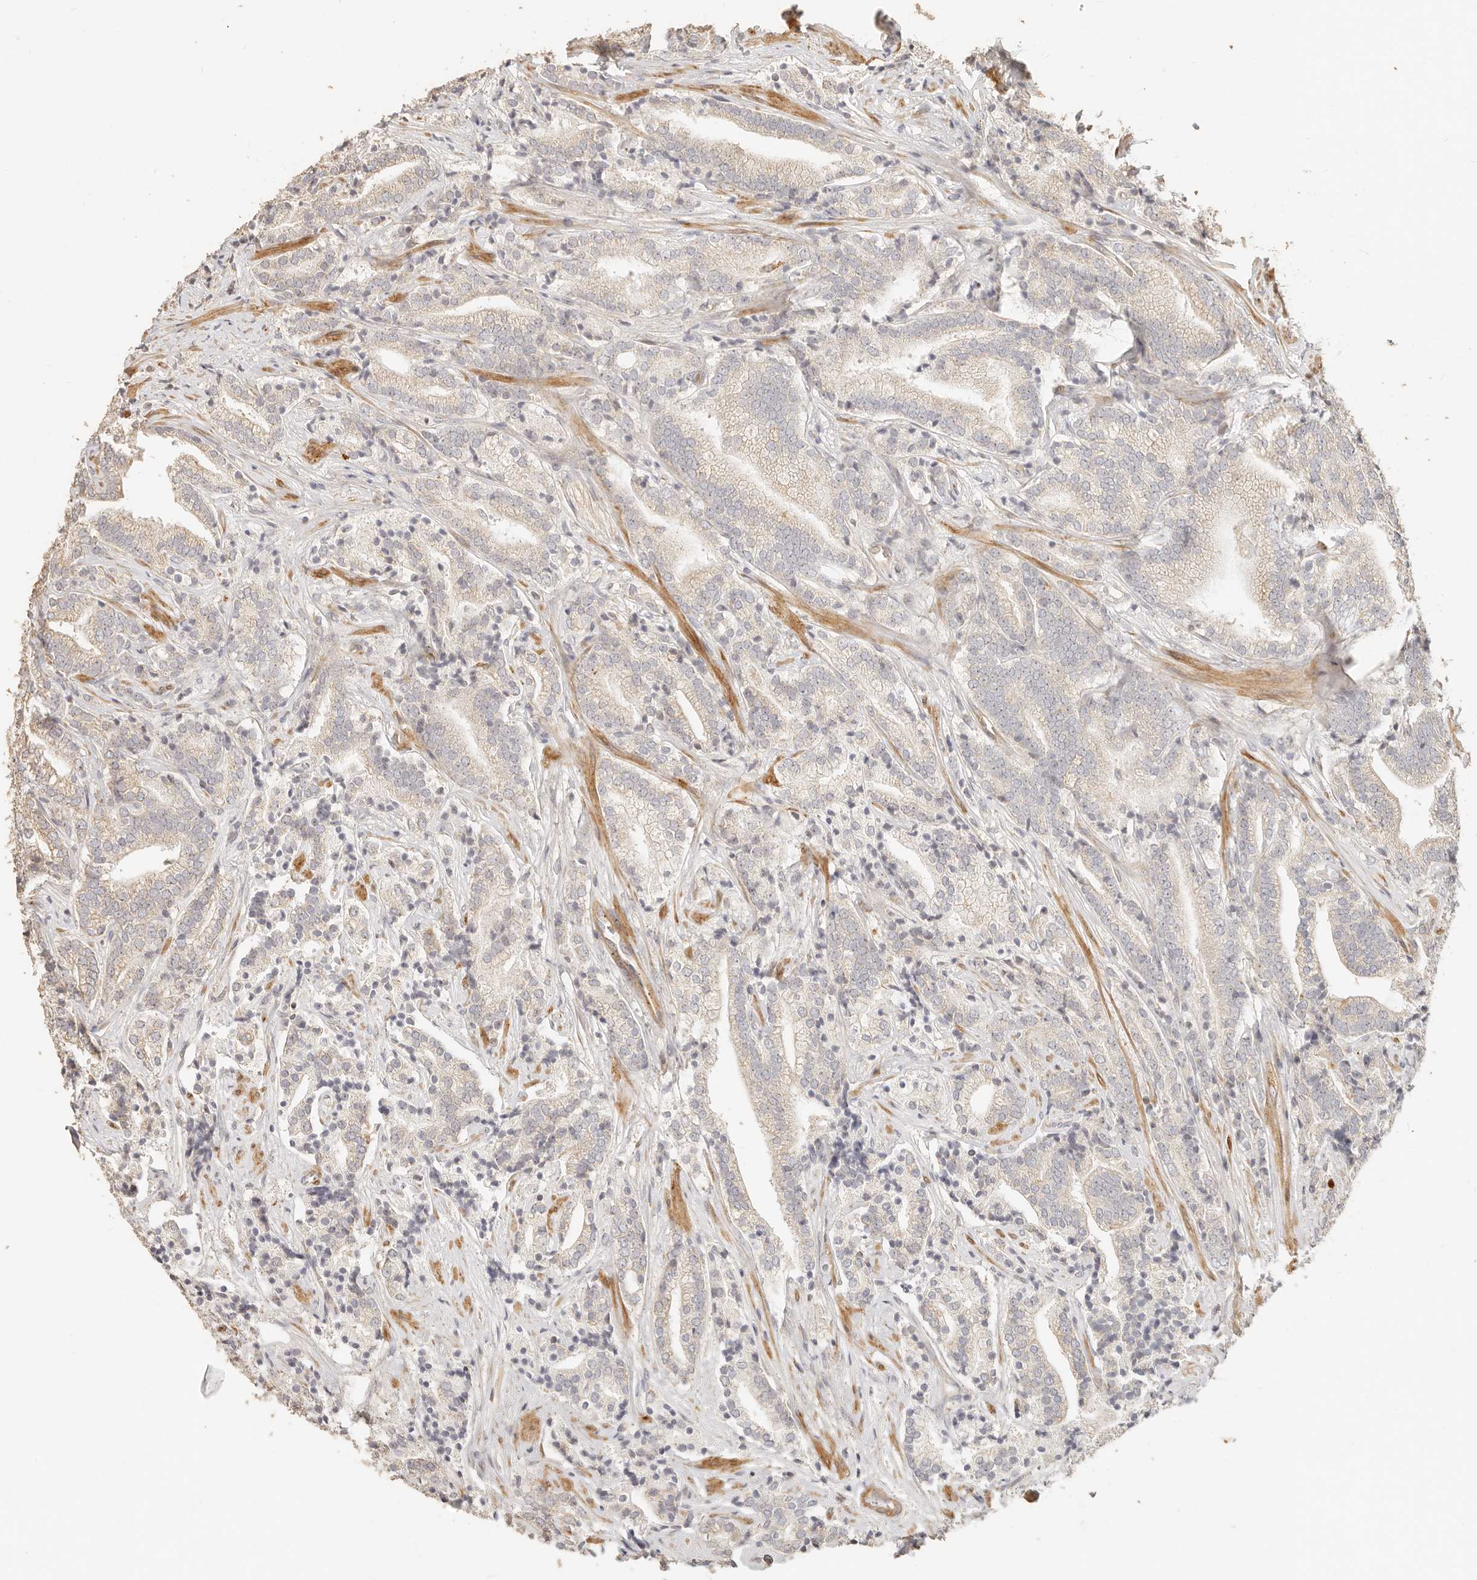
{"staining": {"intensity": "negative", "quantity": "none", "location": "none"}, "tissue": "prostate cancer", "cell_type": "Tumor cells", "image_type": "cancer", "snomed": [{"axis": "morphology", "description": "Adenocarcinoma, High grade"}, {"axis": "topography", "description": "Prostate"}], "caption": "Protein analysis of prostate high-grade adenocarcinoma shows no significant expression in tumor cells. Nuclei are stained in blue.", "gene": "PTPN22", "patient": {"sex": "male", "age": 57}}